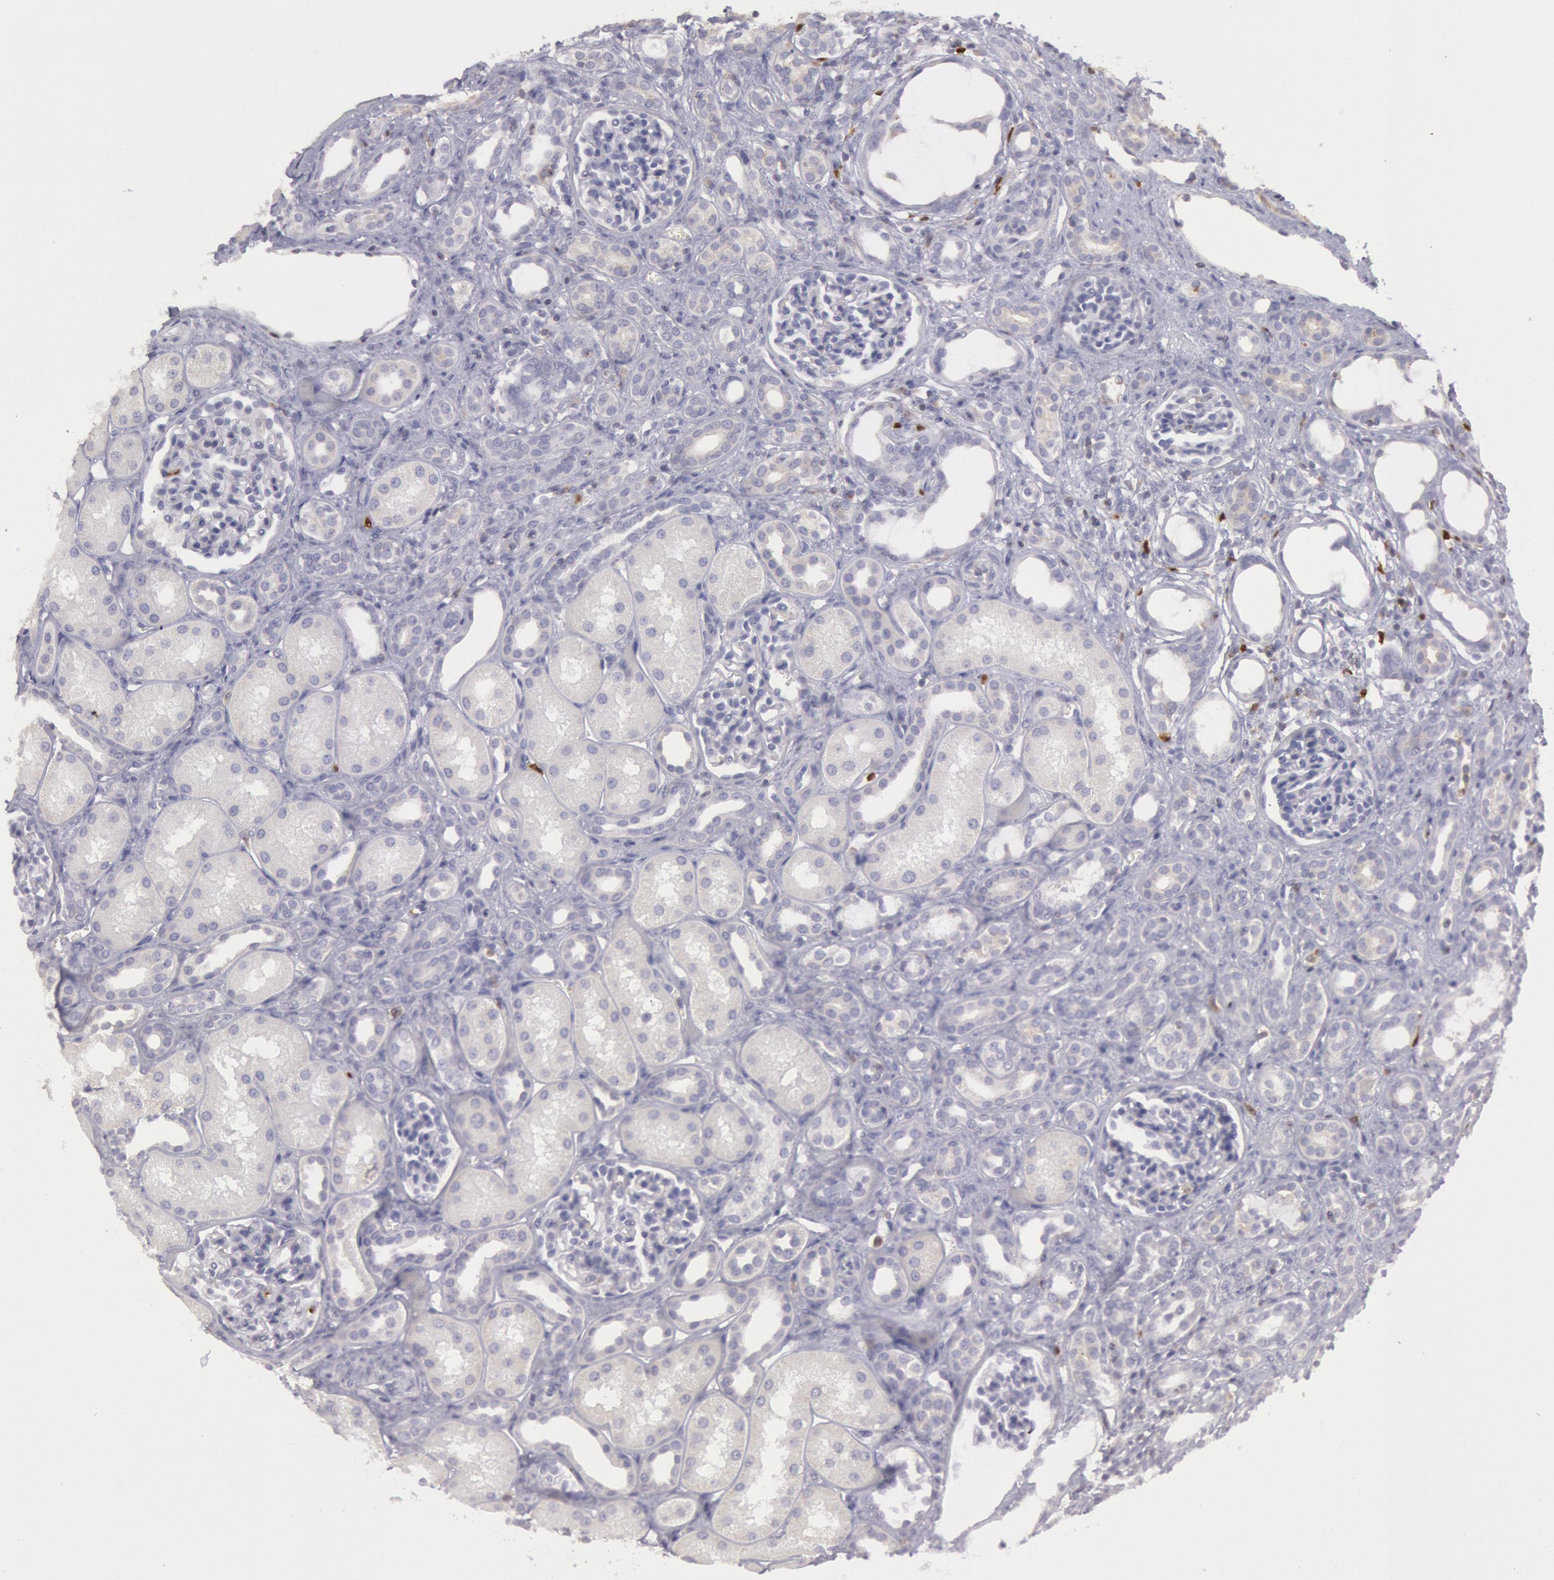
{"staining": {"intensity": "negative", "quantity": "none", "location": "none"}, "tissue": "kidney", "cell_type": "Cells in glomeruli", "image_type": "normal", "snomed": [{"axis": "morphology", "description": "Normal tissue, NOS"}, {"axis": "topography", "description": "Kidney"}], "caption": "Kidney stained for a protein using immunohistochemistry reveals no positivity cells in glomeruli.", "gene": "RAB27A", "patient": {"sex": "male", "age": 7}}